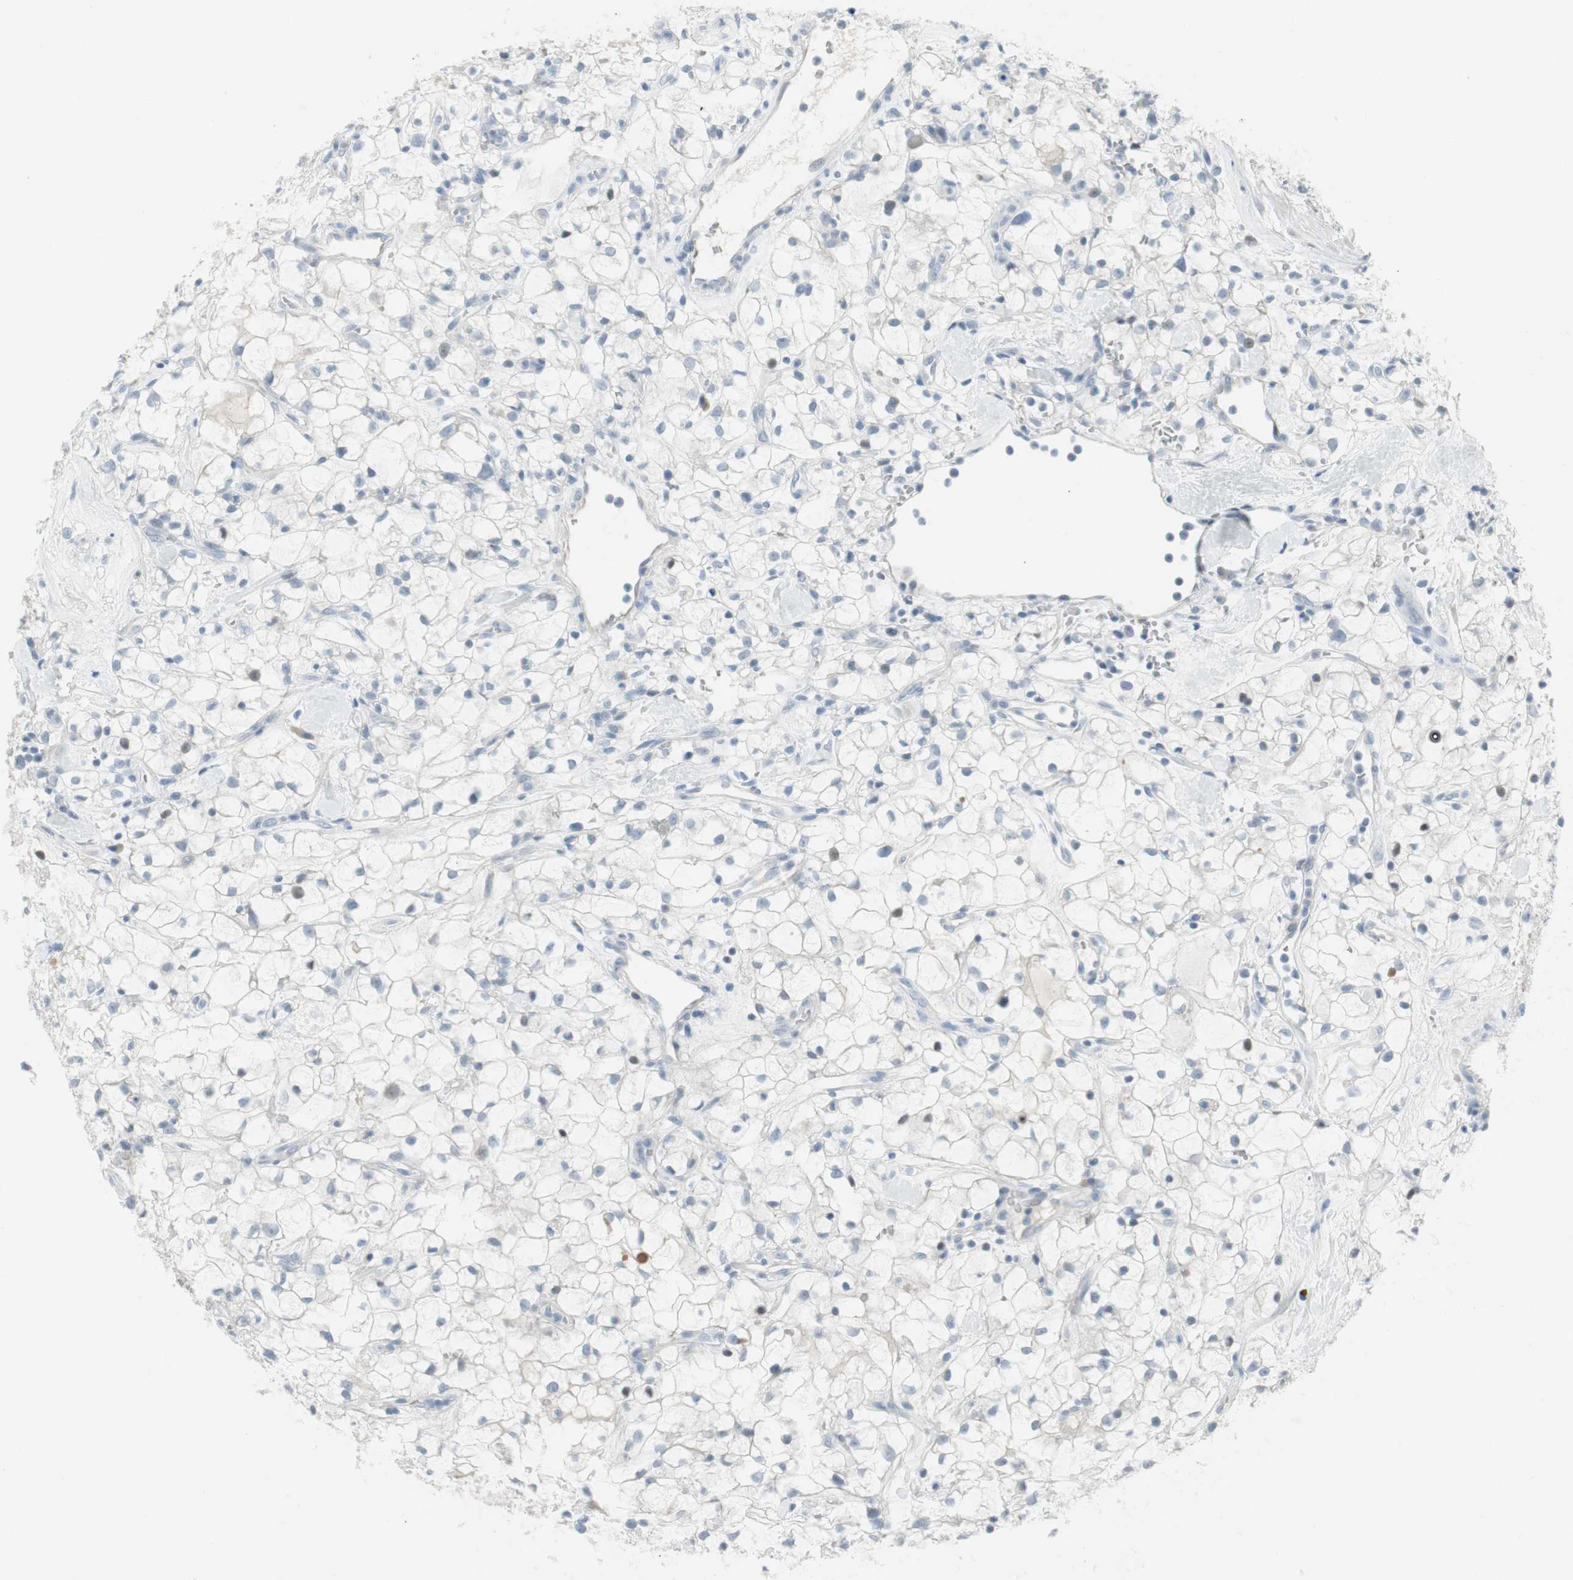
{"staining": {"intensity": "moderate", "quantity": "<25%", "location": "nuclear"}, "tissue": "renal cancer", "cell_type": "Tumor cells", "image_type": "cancer", "snomed": [{"axis": "morphology", "description": "Adenocarcinoma, NOS"}, {"axis": "topography", "description": "Kidney"}], "caption": "A histopathology image showing moderate nuclear expression in about <25% of tumor cells in renal cancer, as visualized by brown immunohistochemical staining.", "gene": "AGR2", "patient": {"sex": "female", "age": 60}}